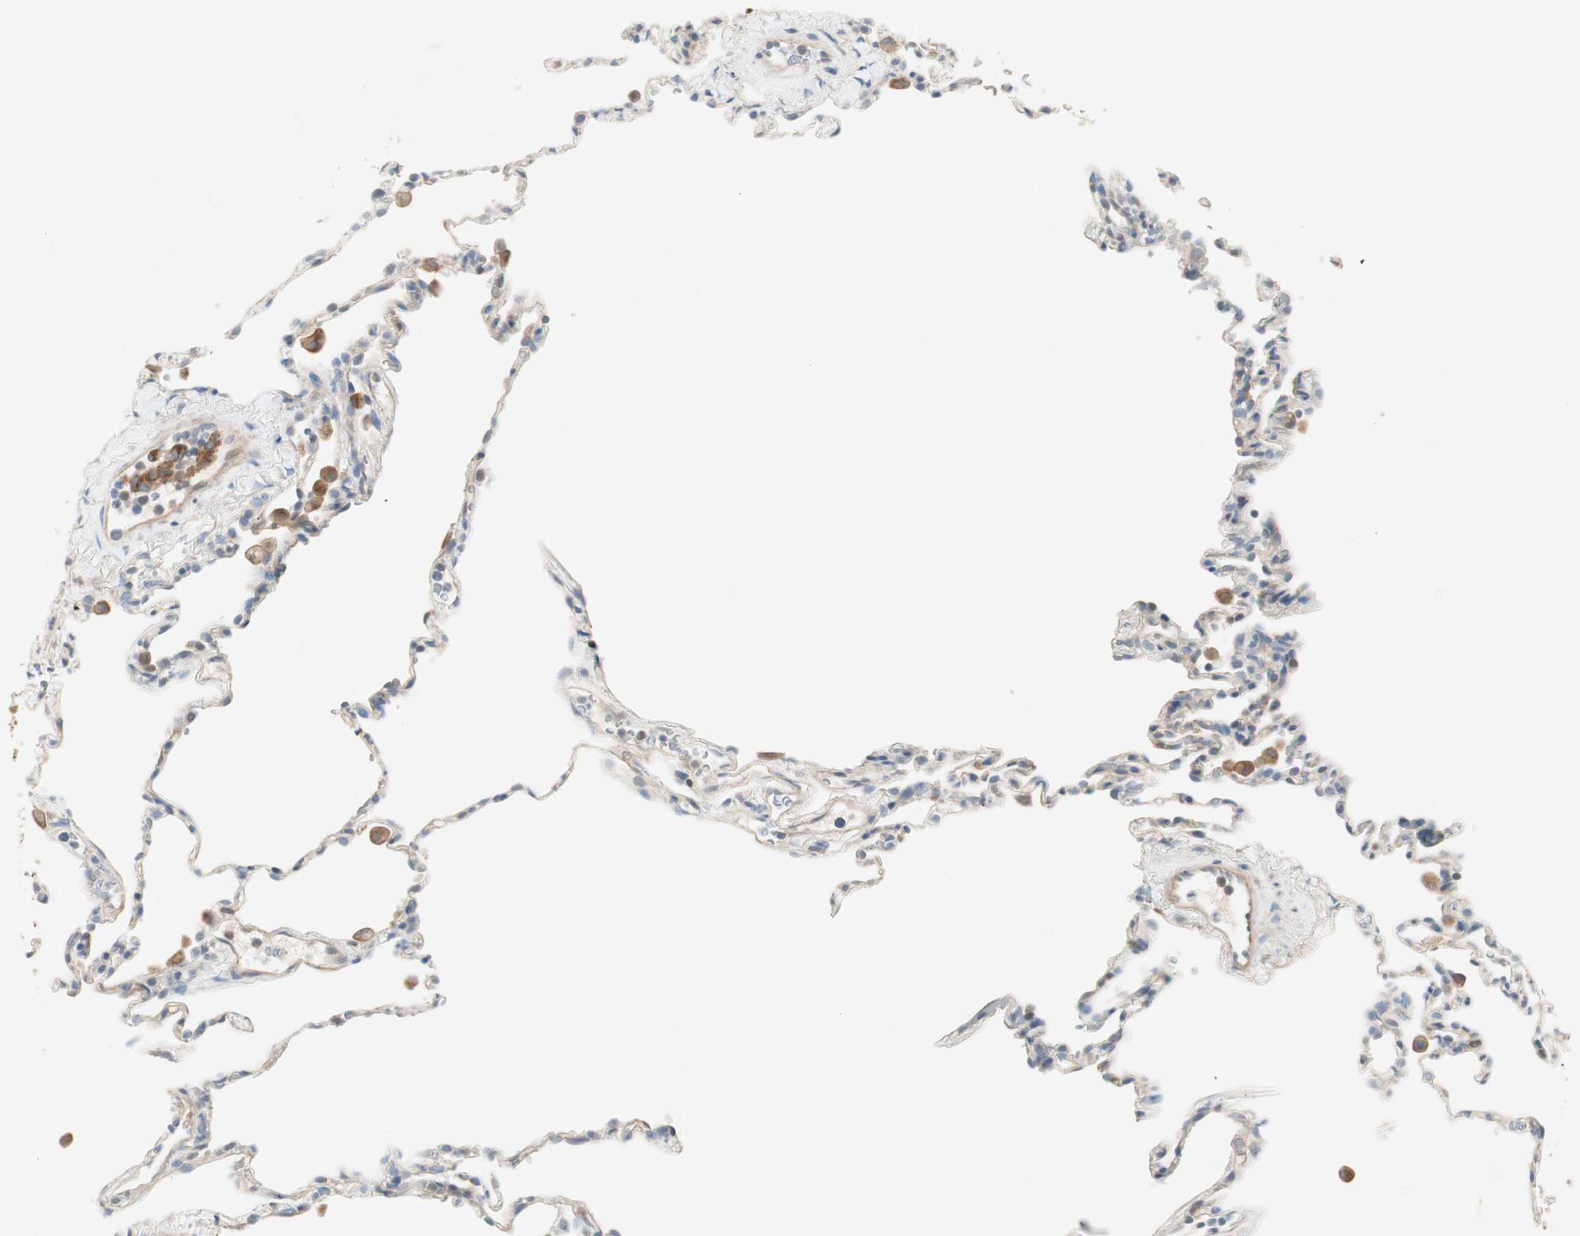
{"staining": {"intensity": "negative", "quantity": "none", "location": "none"}, "tissue": "lung", "cell_type": "Alveolar cells", "image_type": "normal", "snomed": [{"axis": "morphology", "description": "Normal tissue, NOS"}, {"axis": "topography", "description": "Lung"}], "caption": "Immunohistochemistry (IHC) photomicrograph of unremarkable lung: lung stained with DAB displays no significant protein expression in alveolar cells.", "gene": "CDK3", "patient": {"sex": "male", "age": 59}}